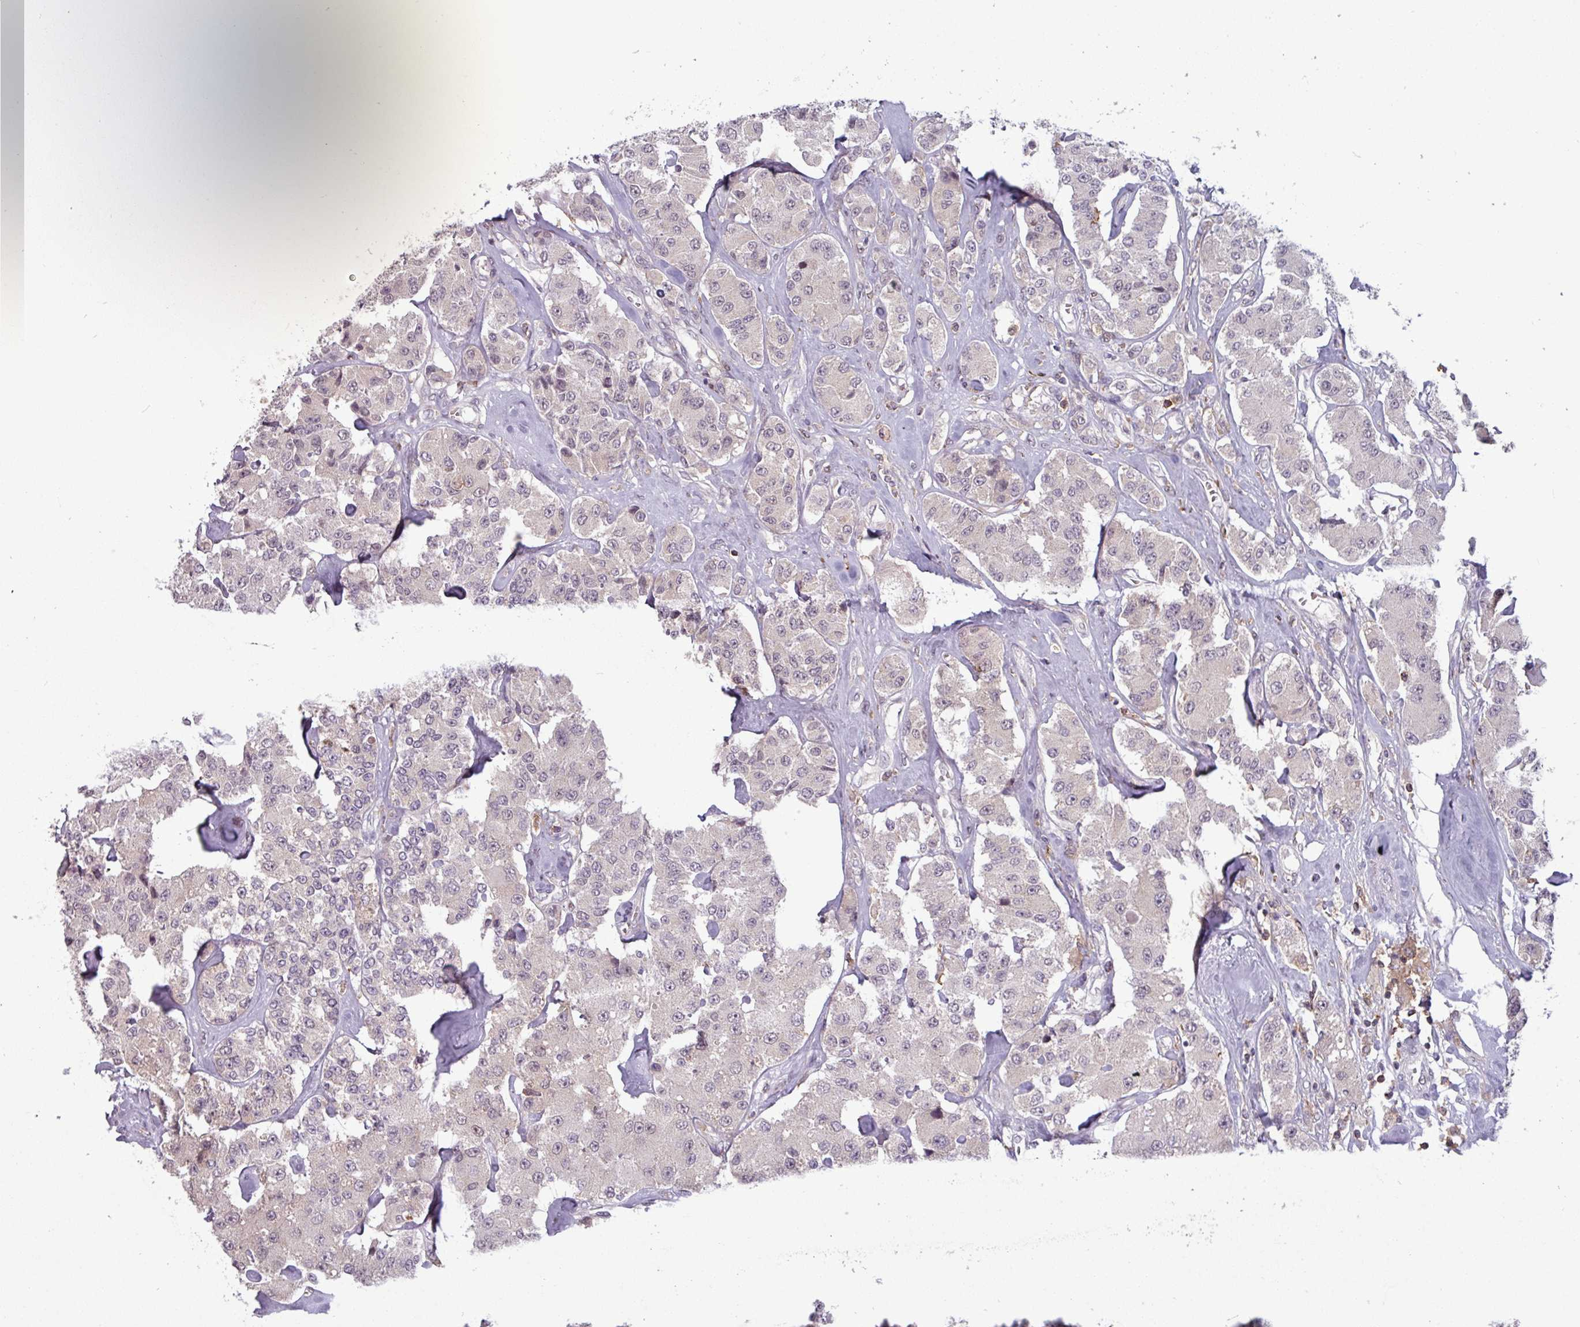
{"staining": {"intensity": "negative", "quantity": "none", "location": "none"}, "tissue": "carcinoid", "cell_type": "Tumor cells", "image_type": "cancer", "snomed": [{"axis": "morphology", "description": "Carcinoid, malignant, NOS"}, {"axis": "topography", "description": "Pancreas"}], "caption": "A micrograph of carcinoid stained for a protein displays no brown staining in tumor cells. (Brightfield microscopy of DAB immunohistochemistry (IHC) at high magnification).", "gene": "PRRX1", "patient": {"sex": "male", "age": 41}}